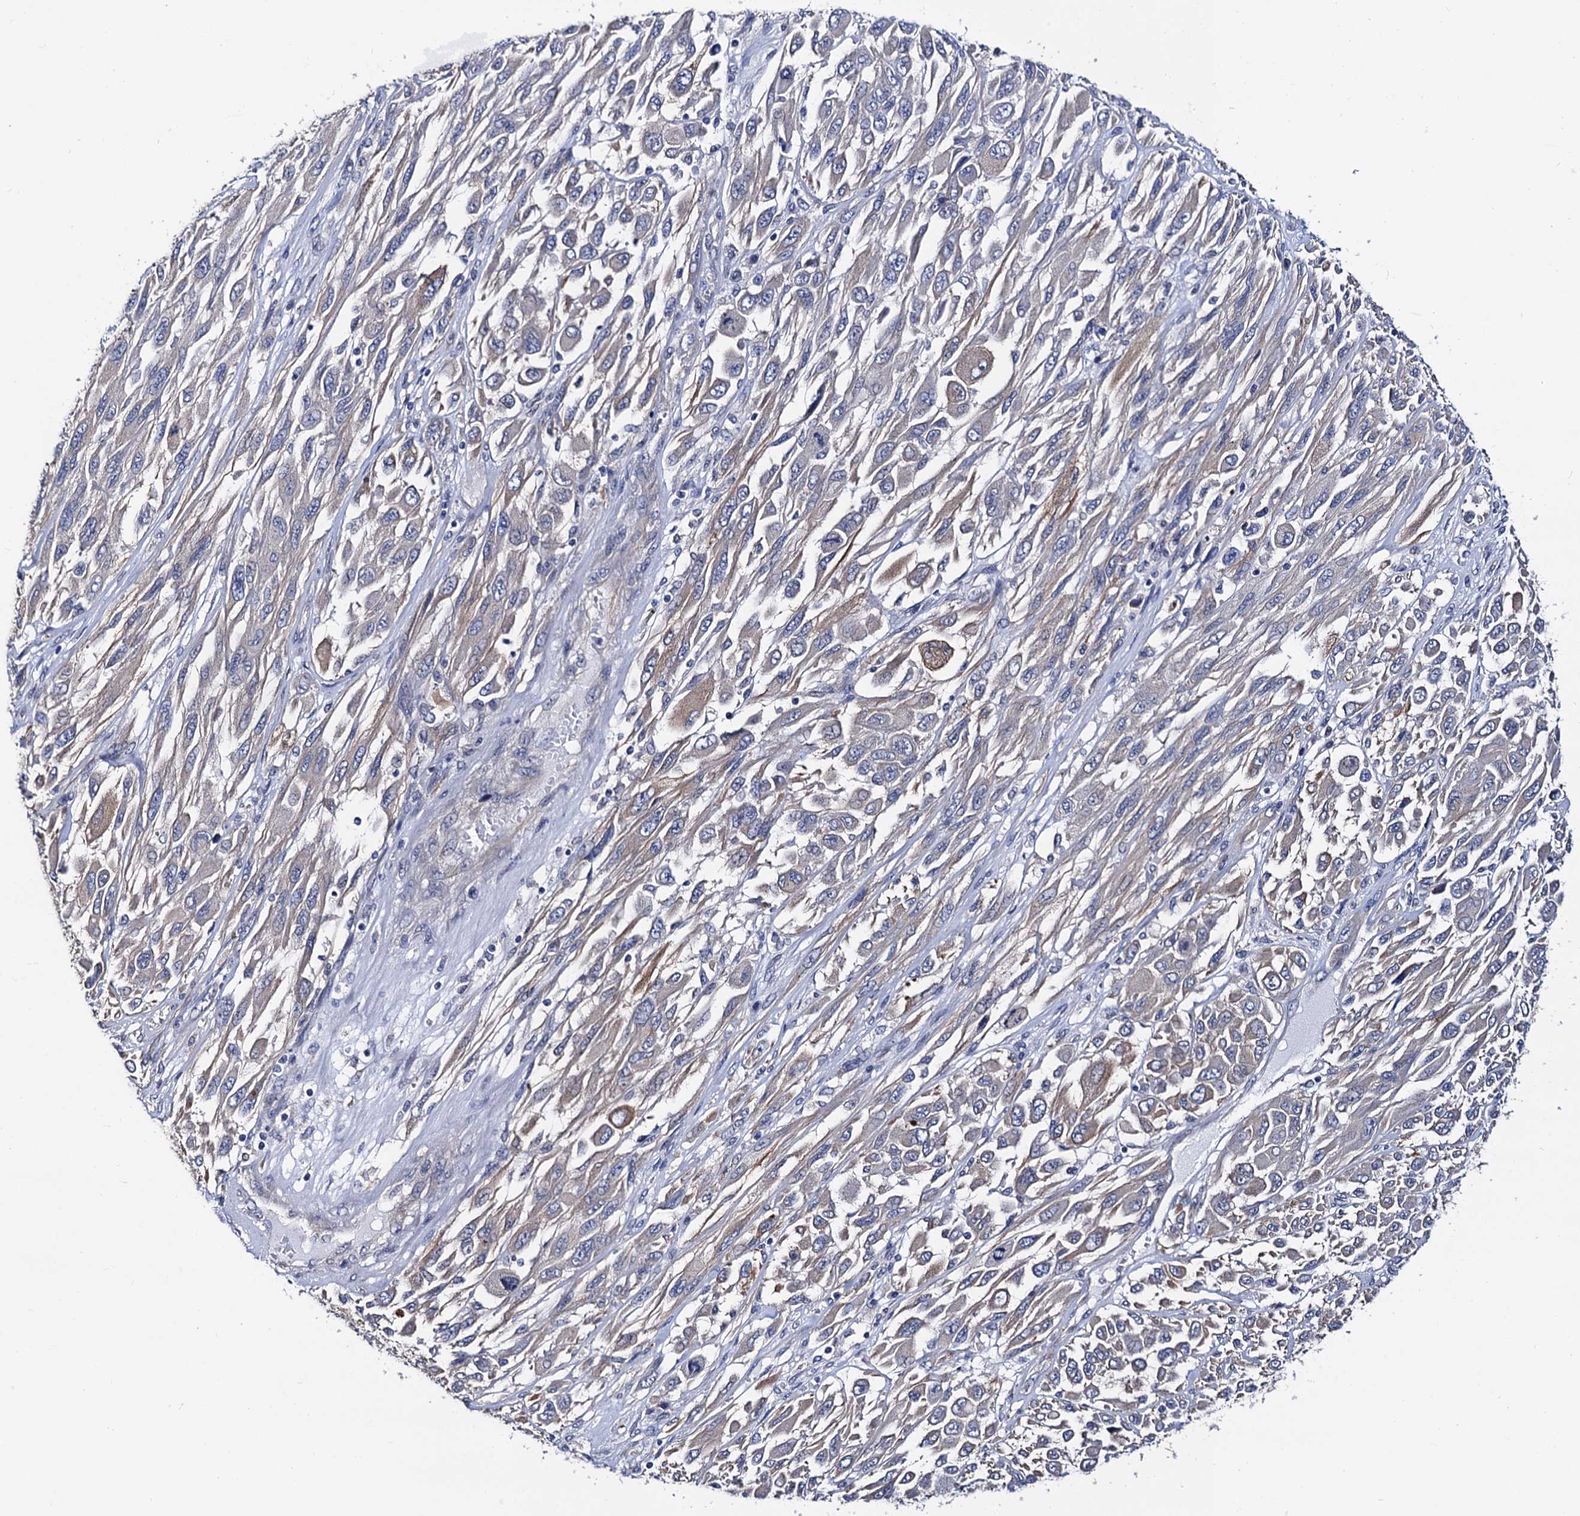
{"staining": {"intensity": "negative", "quantity": "none", "location": "none"}, "tissue": "melanoma", "cell_type": "Tumor cells", "image_type": "cancer", "snomed": [{"axis": "morphology", "description": "Malignant melanoma, NOS"}, {"axis": "topography", "description": "Skin"}], "caption": "Tumor cells are negative for brown protein staining in melanoma.", "gene": "ZDHHC18", "patient": {"sex": "female", "age": 91}}